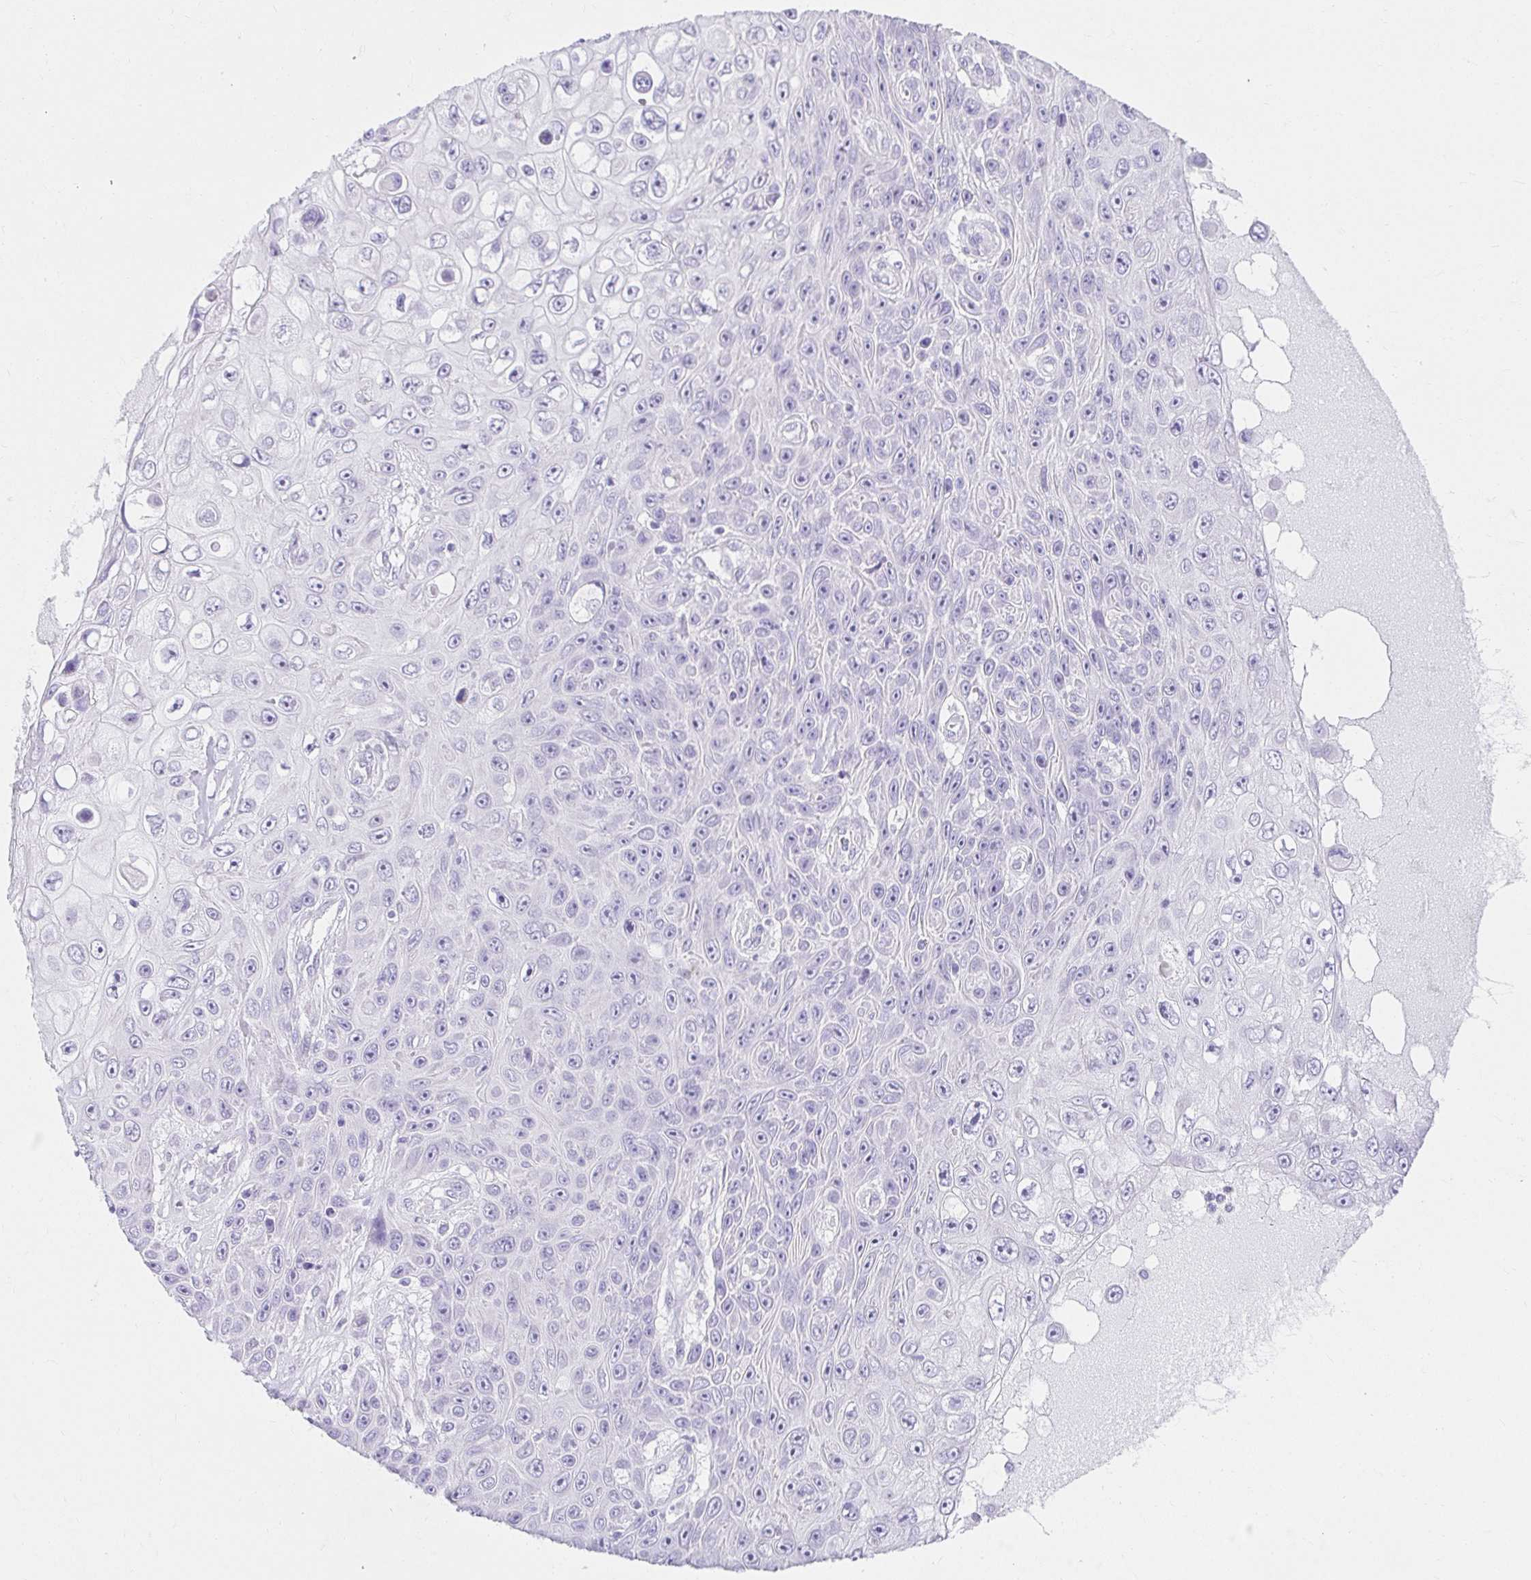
{"staining": {"intensity": "negative", "quantity": "none", "location": "none"}, "tissue": "skin cancer", "cell_type": "Tumor cells", "image_type": "cancer", "snomed": [{"axis": "morphology", "description": "Squamous cell carcinoma, NOS"}, {"axis": "topography", "description": "Skin"}], "caption": "DAB (3,3'-diaminobenzidine) immunohistochemical staining of skin cancer (squamous cell carcinoma) demonstrates no significant positivity in tumor cells.", "gene": "VGLL1", "patient": {"sex": "male", "age": 82}}